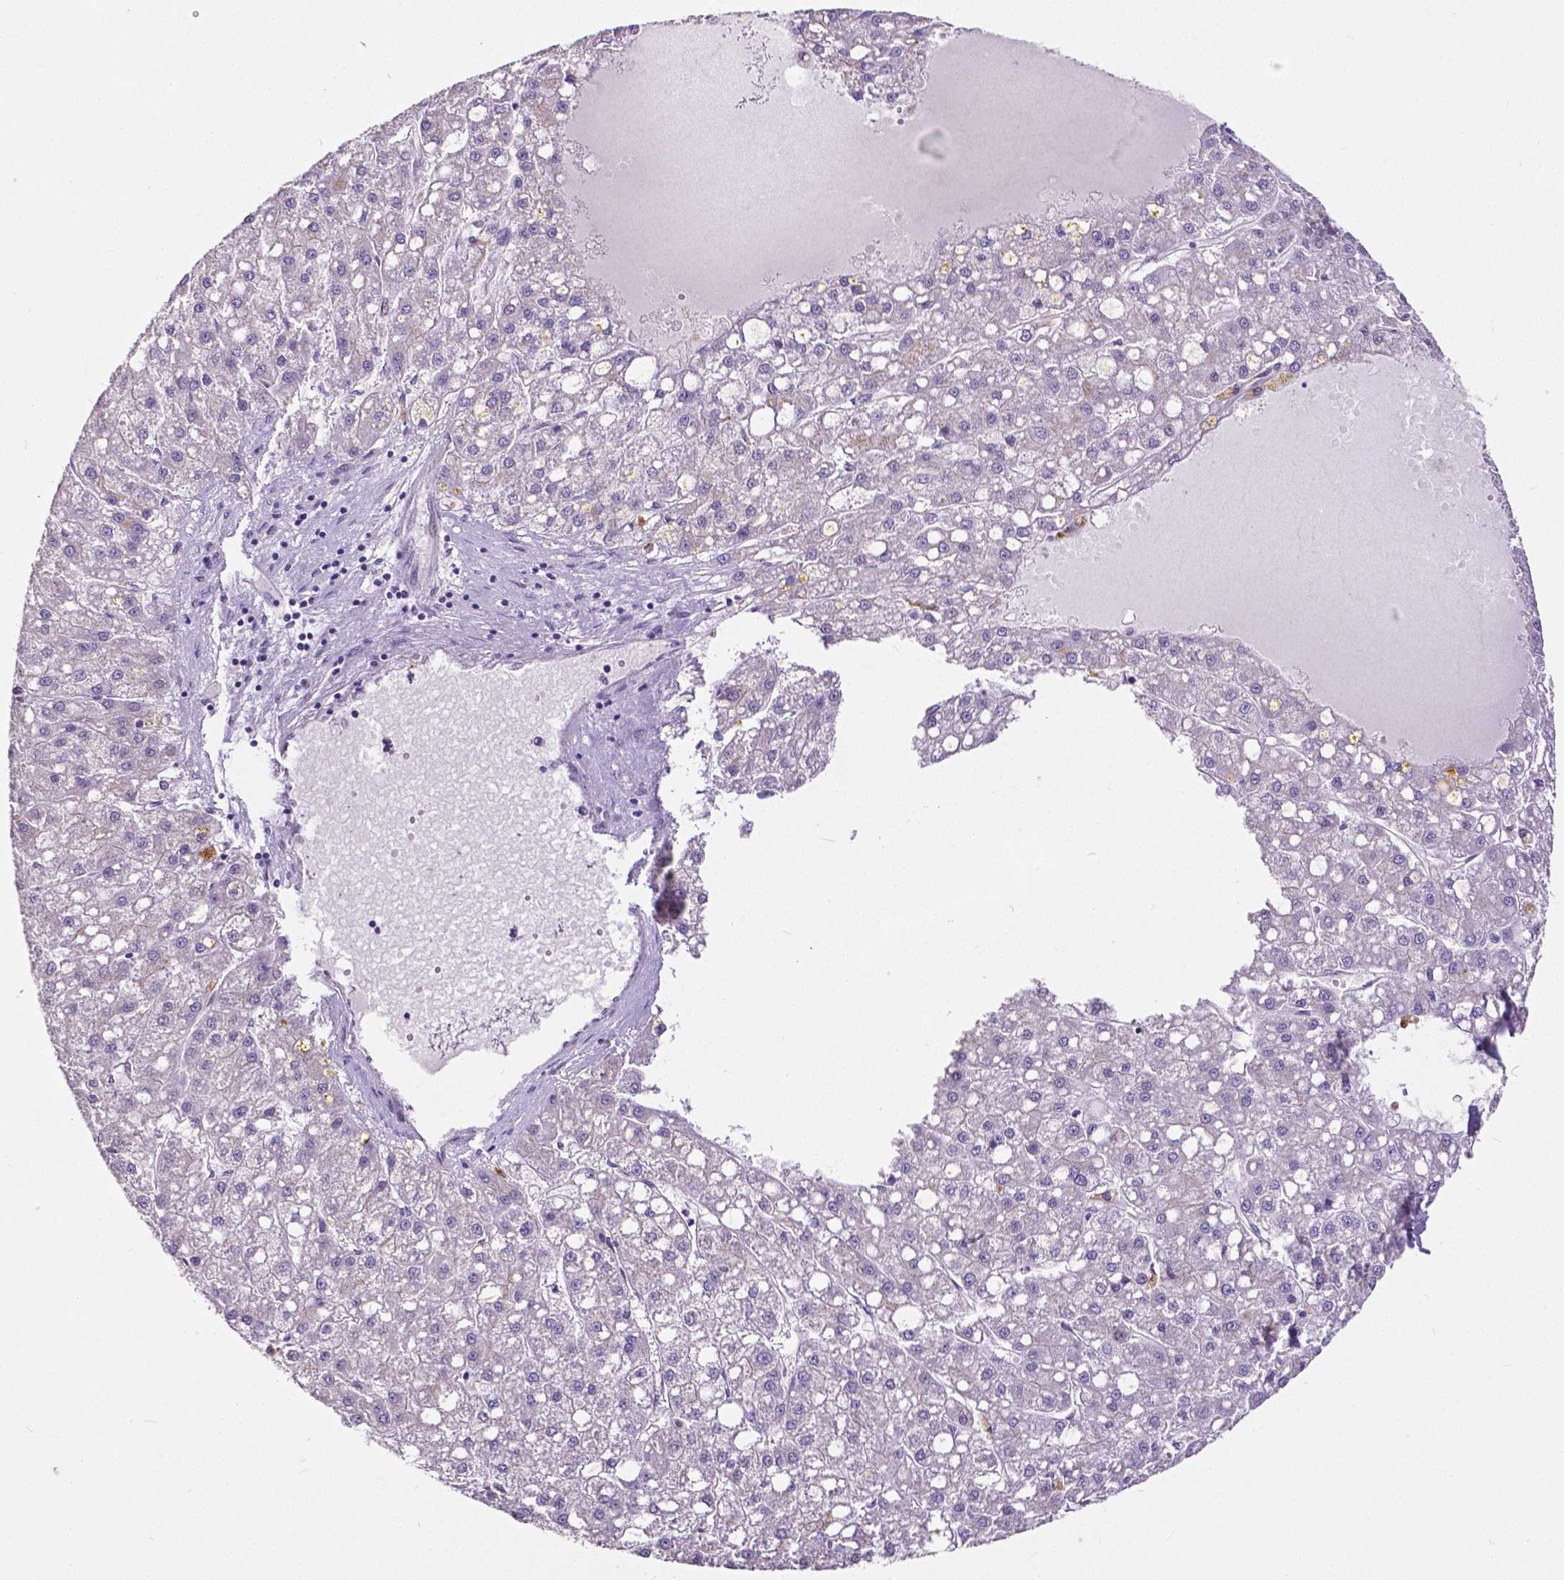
{"staining": {"intensity": "negative", "quantity": "none", "location": "none"}, "tissue": "liver cancer", "cell_type": "Tumor cells", "image_type": "cancer", "snomed": [{"axis": "morphology", "description": "Carcinoma, Hepatocellular, NOS"}, {"axis": "topography", "description": "Liver"}], "caption": "Tumor cells are negative for protein expression in human liver cancer.", "gene": "ATRX", "patient": {"sex": "male", "age": 67}}